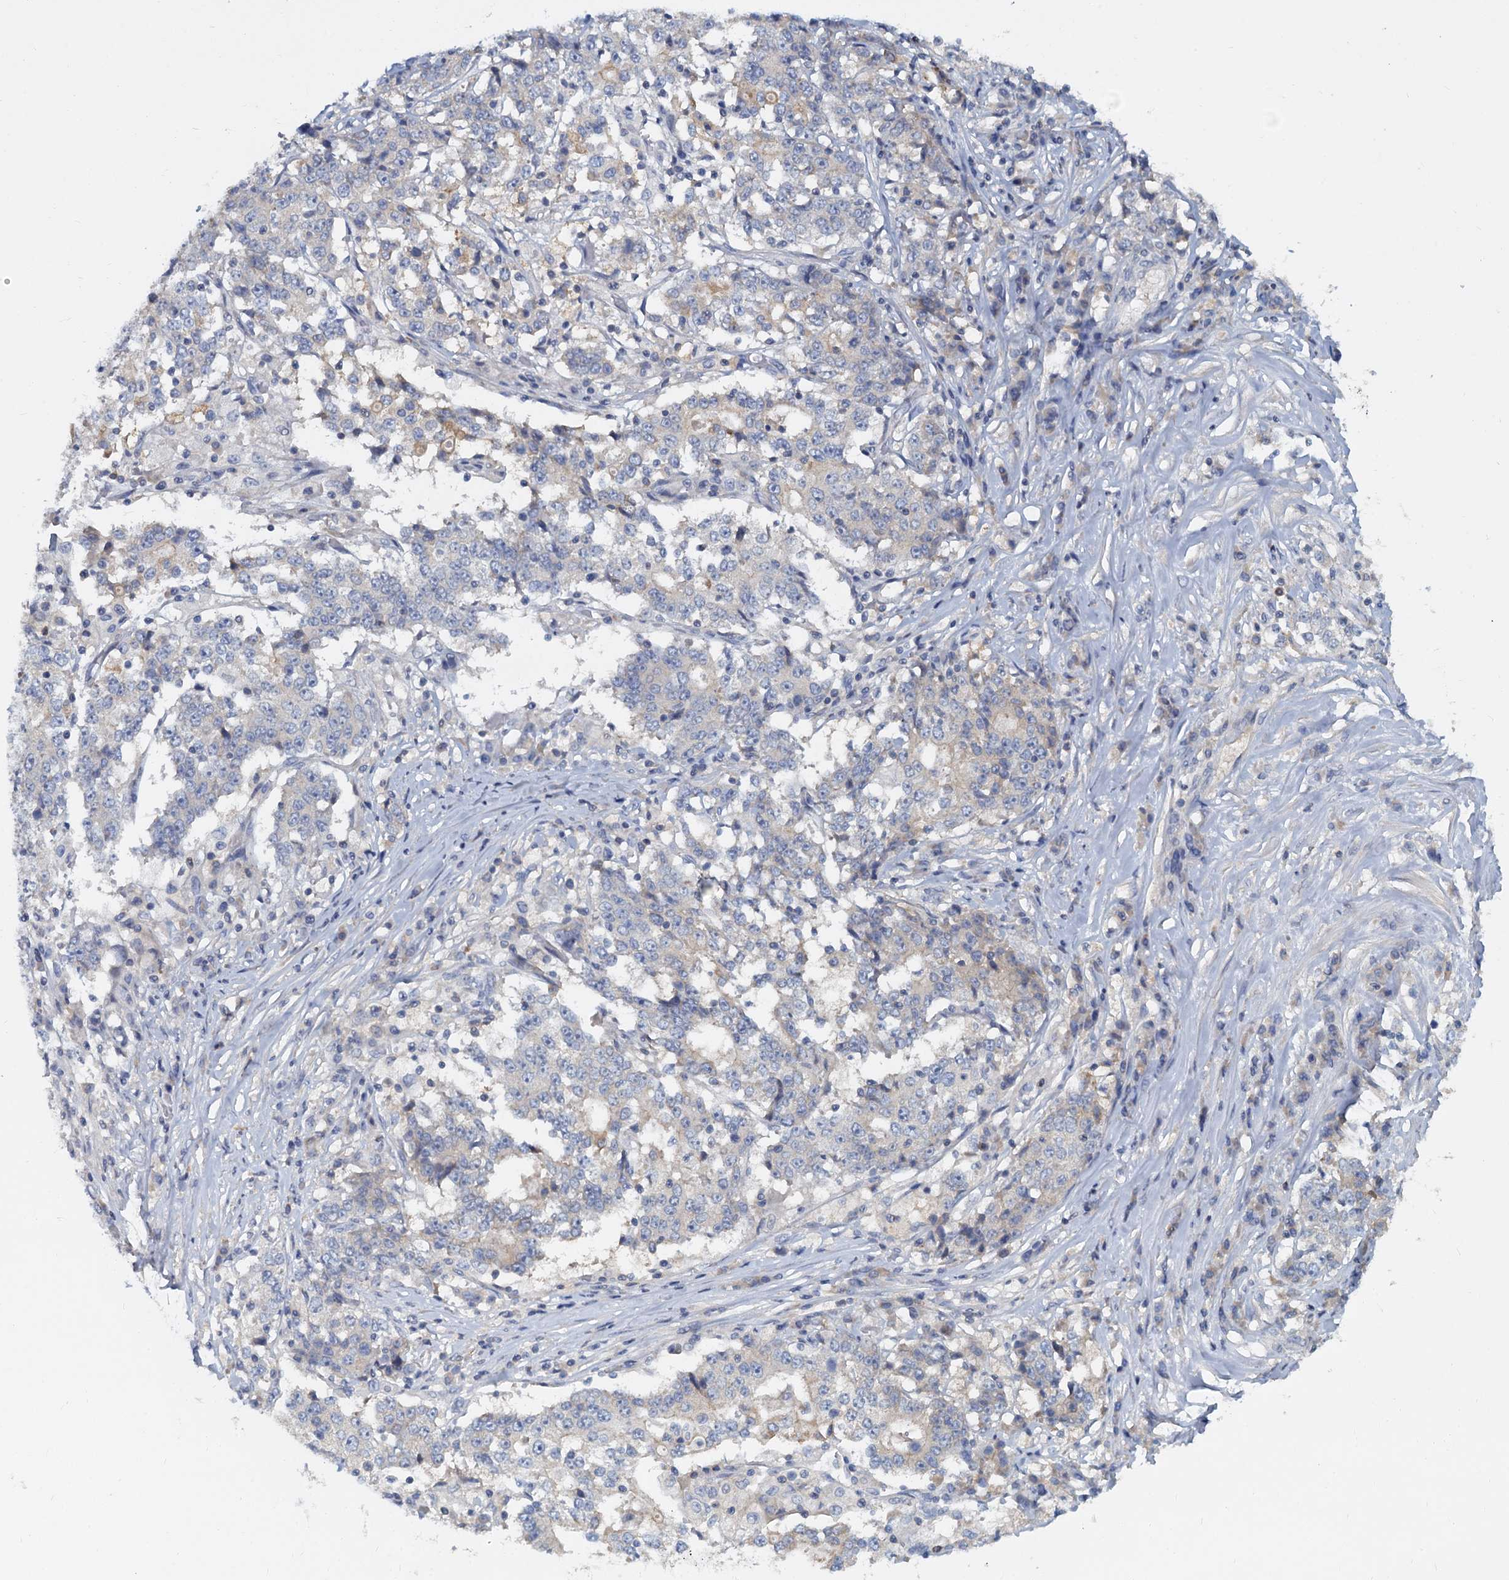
{"staining": {"intensity": "negative", "quantity": "none", "location": "none"}, "tissue": "stomach cancer", "cell_type": "Tumor cells", "image_type": "cancer", "snomed": [{"axis": "morphology", "description": "Adenocarcinoma, NOS"}, {"axis": "topography", "description": "Stomach"}], "caption": "Micrograph shows no significant protein positivity in tumor cells of stomach cancer.", "gene": "ACSM3", "patient": {"sex": "male", "age": 59}}